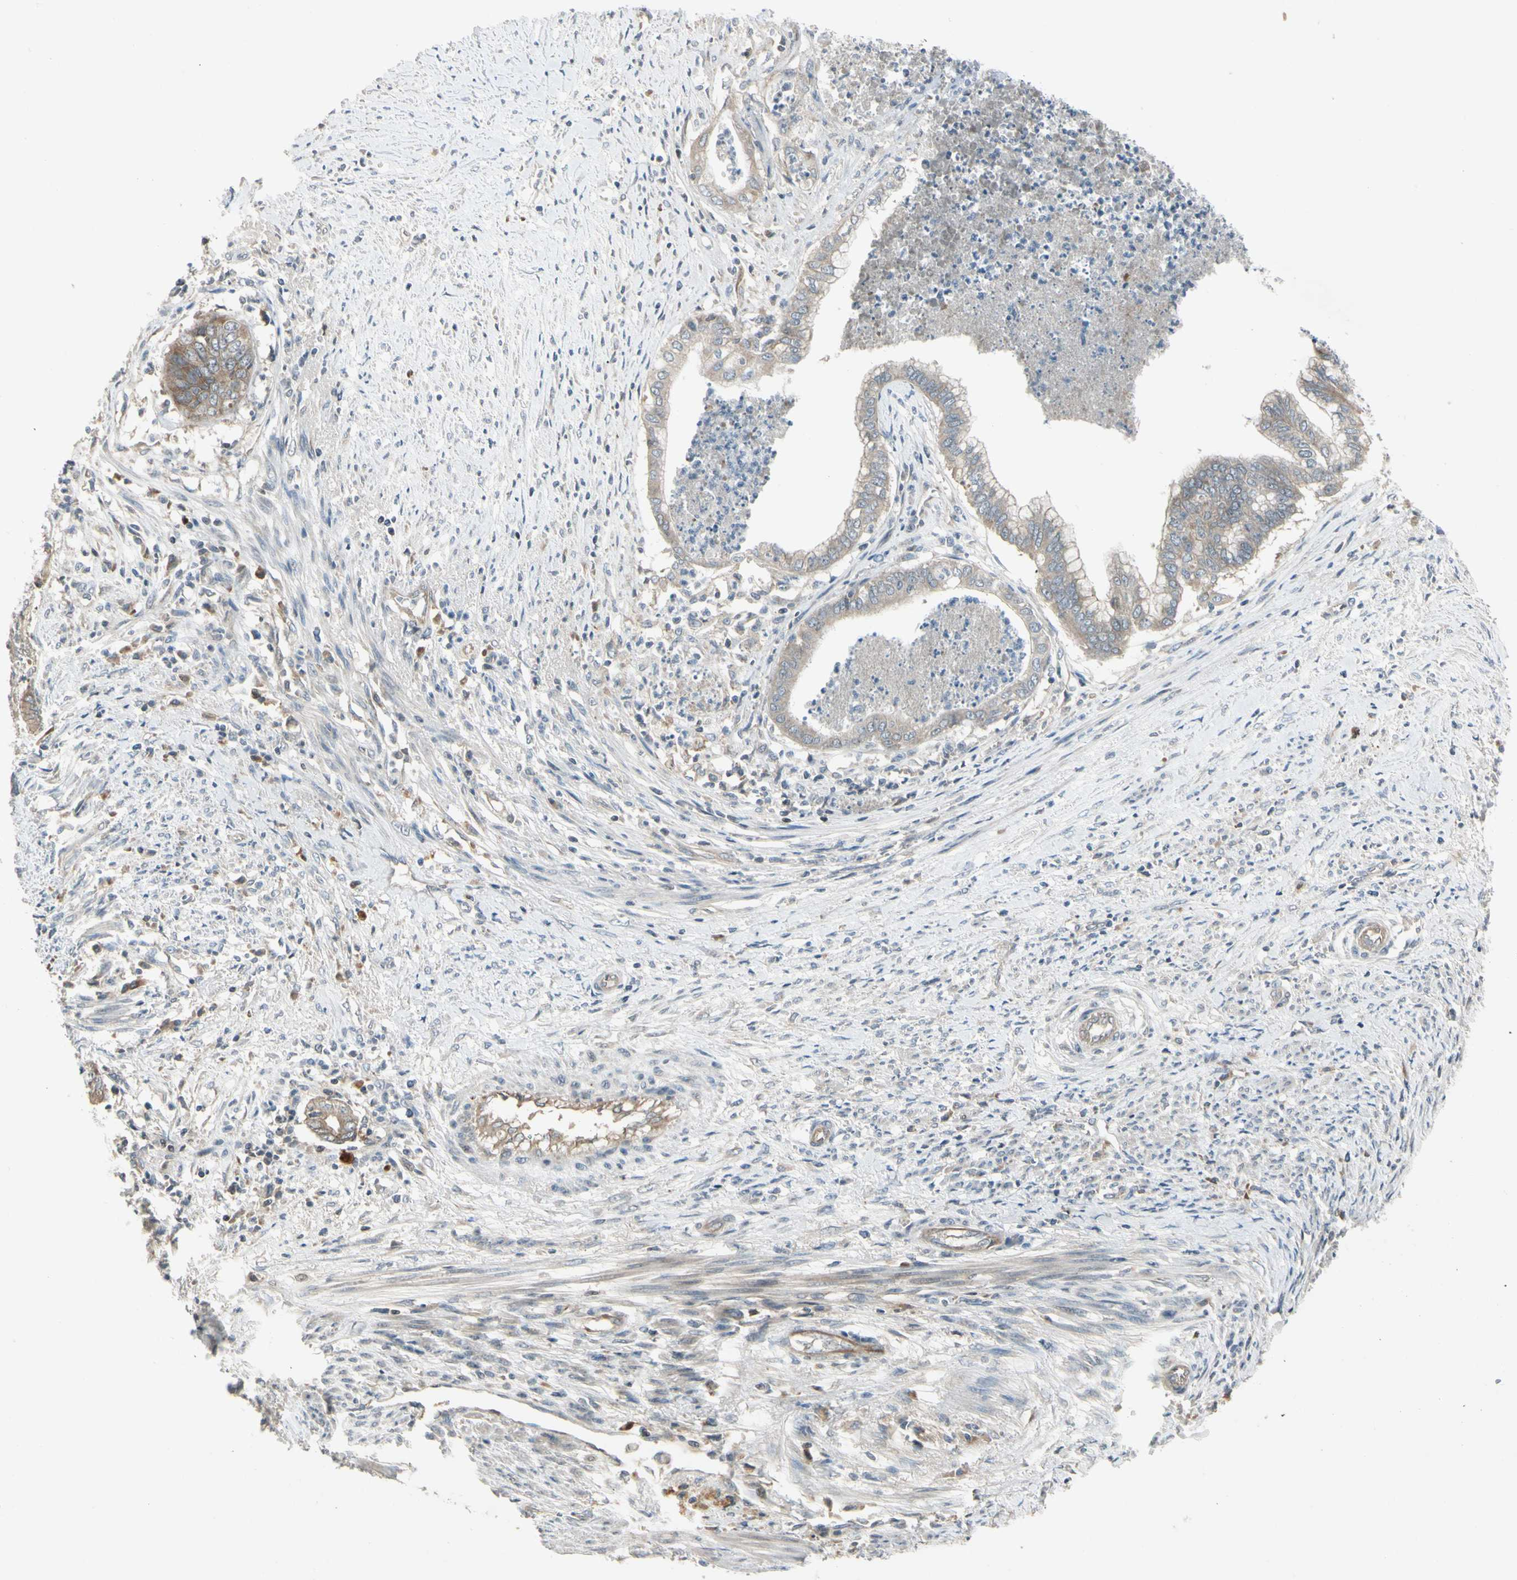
{"staining": {"intensity": "weak", "quantity": ">75%", "location": "cytoplasmic/membranous"}, "tissue": "endometrial cancer", "cell_type": "Tumor cells", "image_type": "cancer", "snomed": [{"axis": "morphology", "description": "Necrosis, NOS"}, {"axis": "morphology", "description": "Adenocarcinoma, NOS"}, {"axis": "topography", "description": "Endometrium"}], "caption": "Immunohistochemistry (IHC) (DAB) staining of endometrial cancer demonstrates weak cytoplasmic/membranous protein expression in about >75% of tumor cells.", "gene": "ICAM5", "patient": {"sex": "female", "age": 79}}